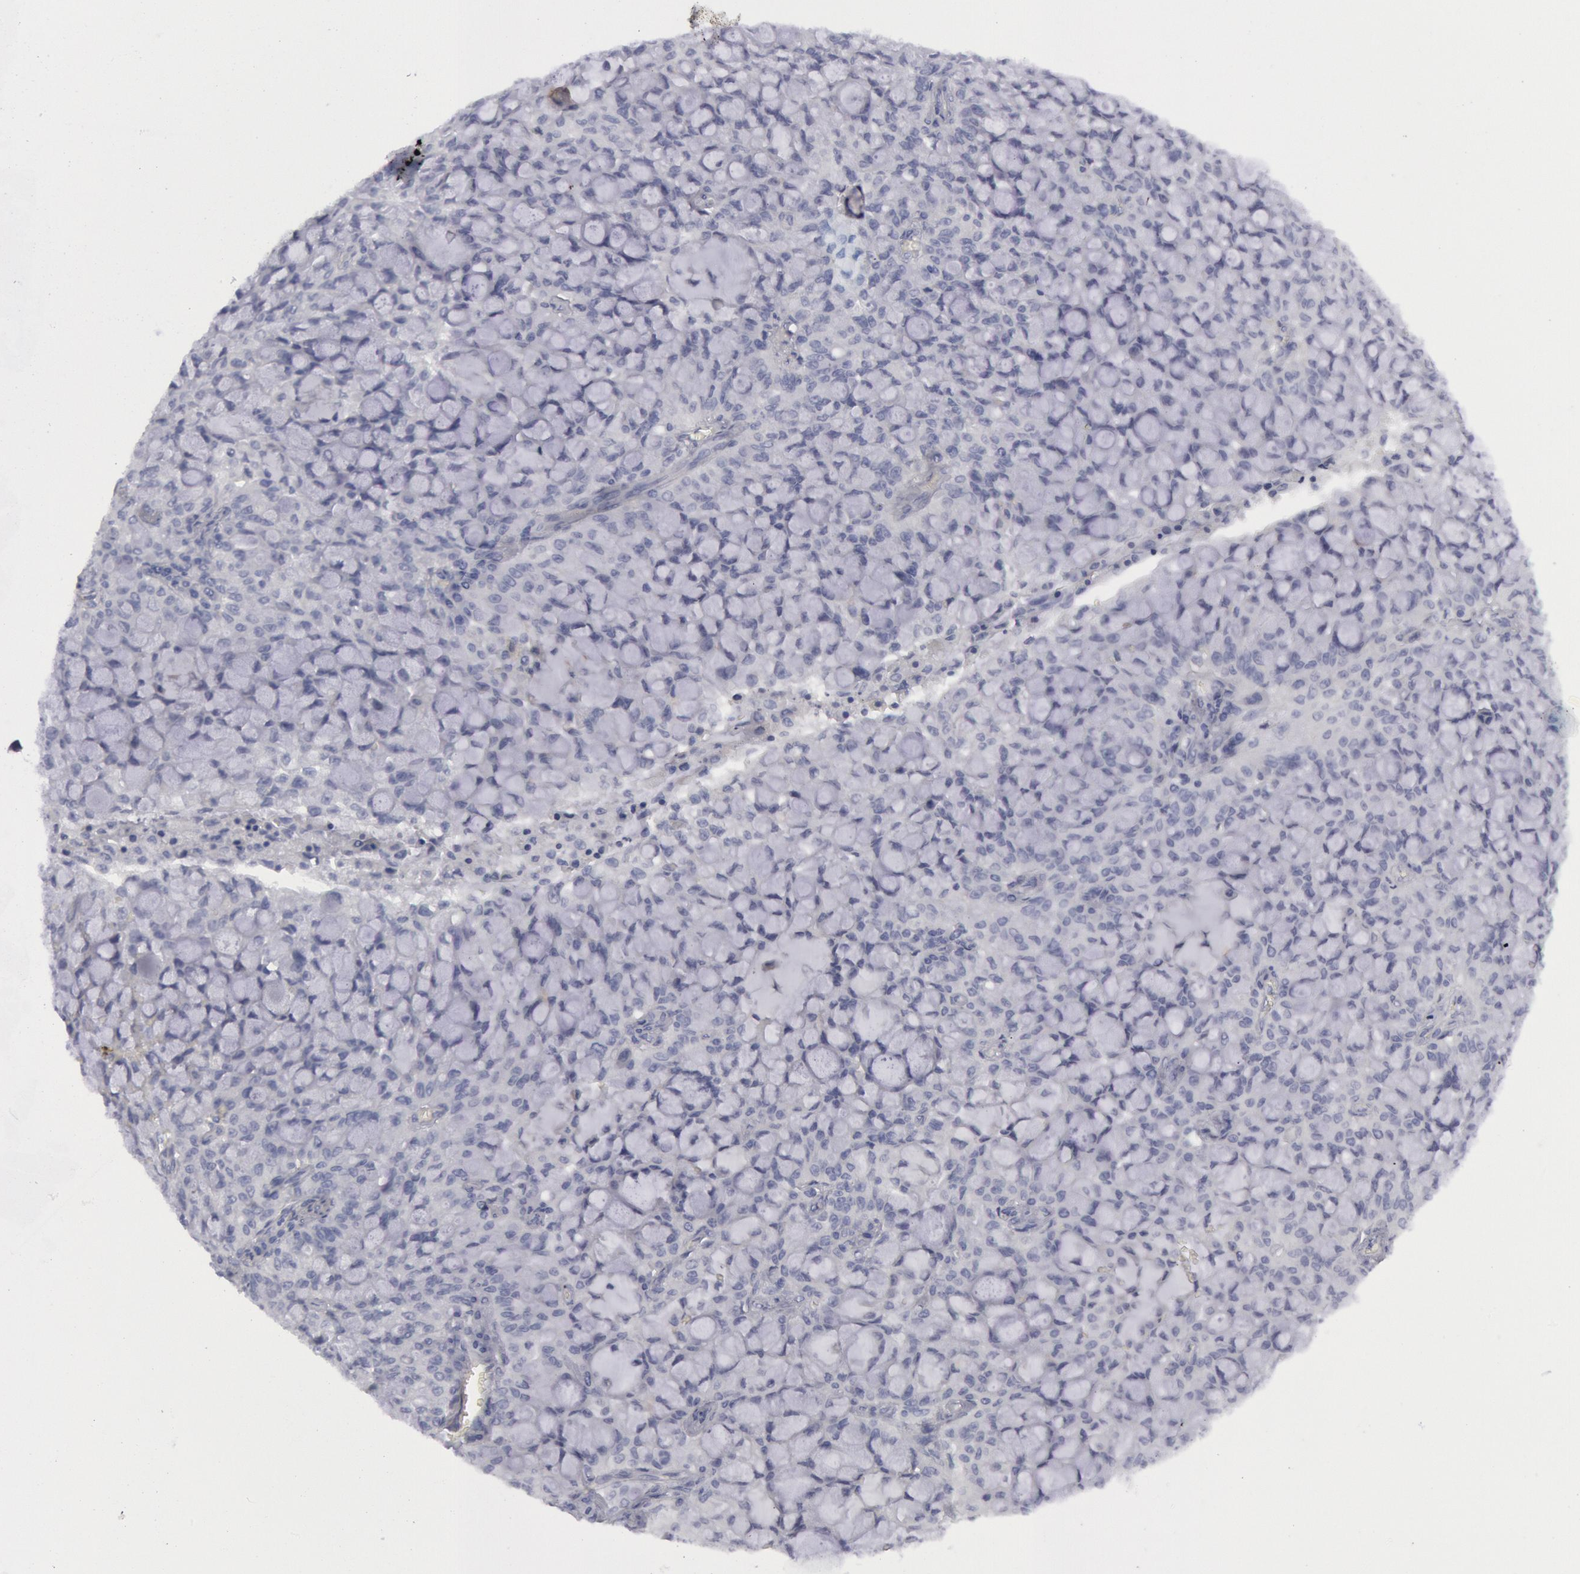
{"staining": {"intensity": "negative", "quantity": "none", "location": "none"}, "tissue": "lung cancer", "cell_type": "Tumor cells", "image_type": "cancer", "snomed": [{"axis": "morphology", "description": "Adenocarcinoma, NOS"}, {"axis": "topography", "description": "Lung"}], "caption": "IHC image of neoplastic tissue: human lung adenocarcinoma stained with DAB reveals no significant protein staining in tumor cells. Nuclei are stained in blue.", "gene": "FHL1", "patient": {"sex": "female", "age": 44}}